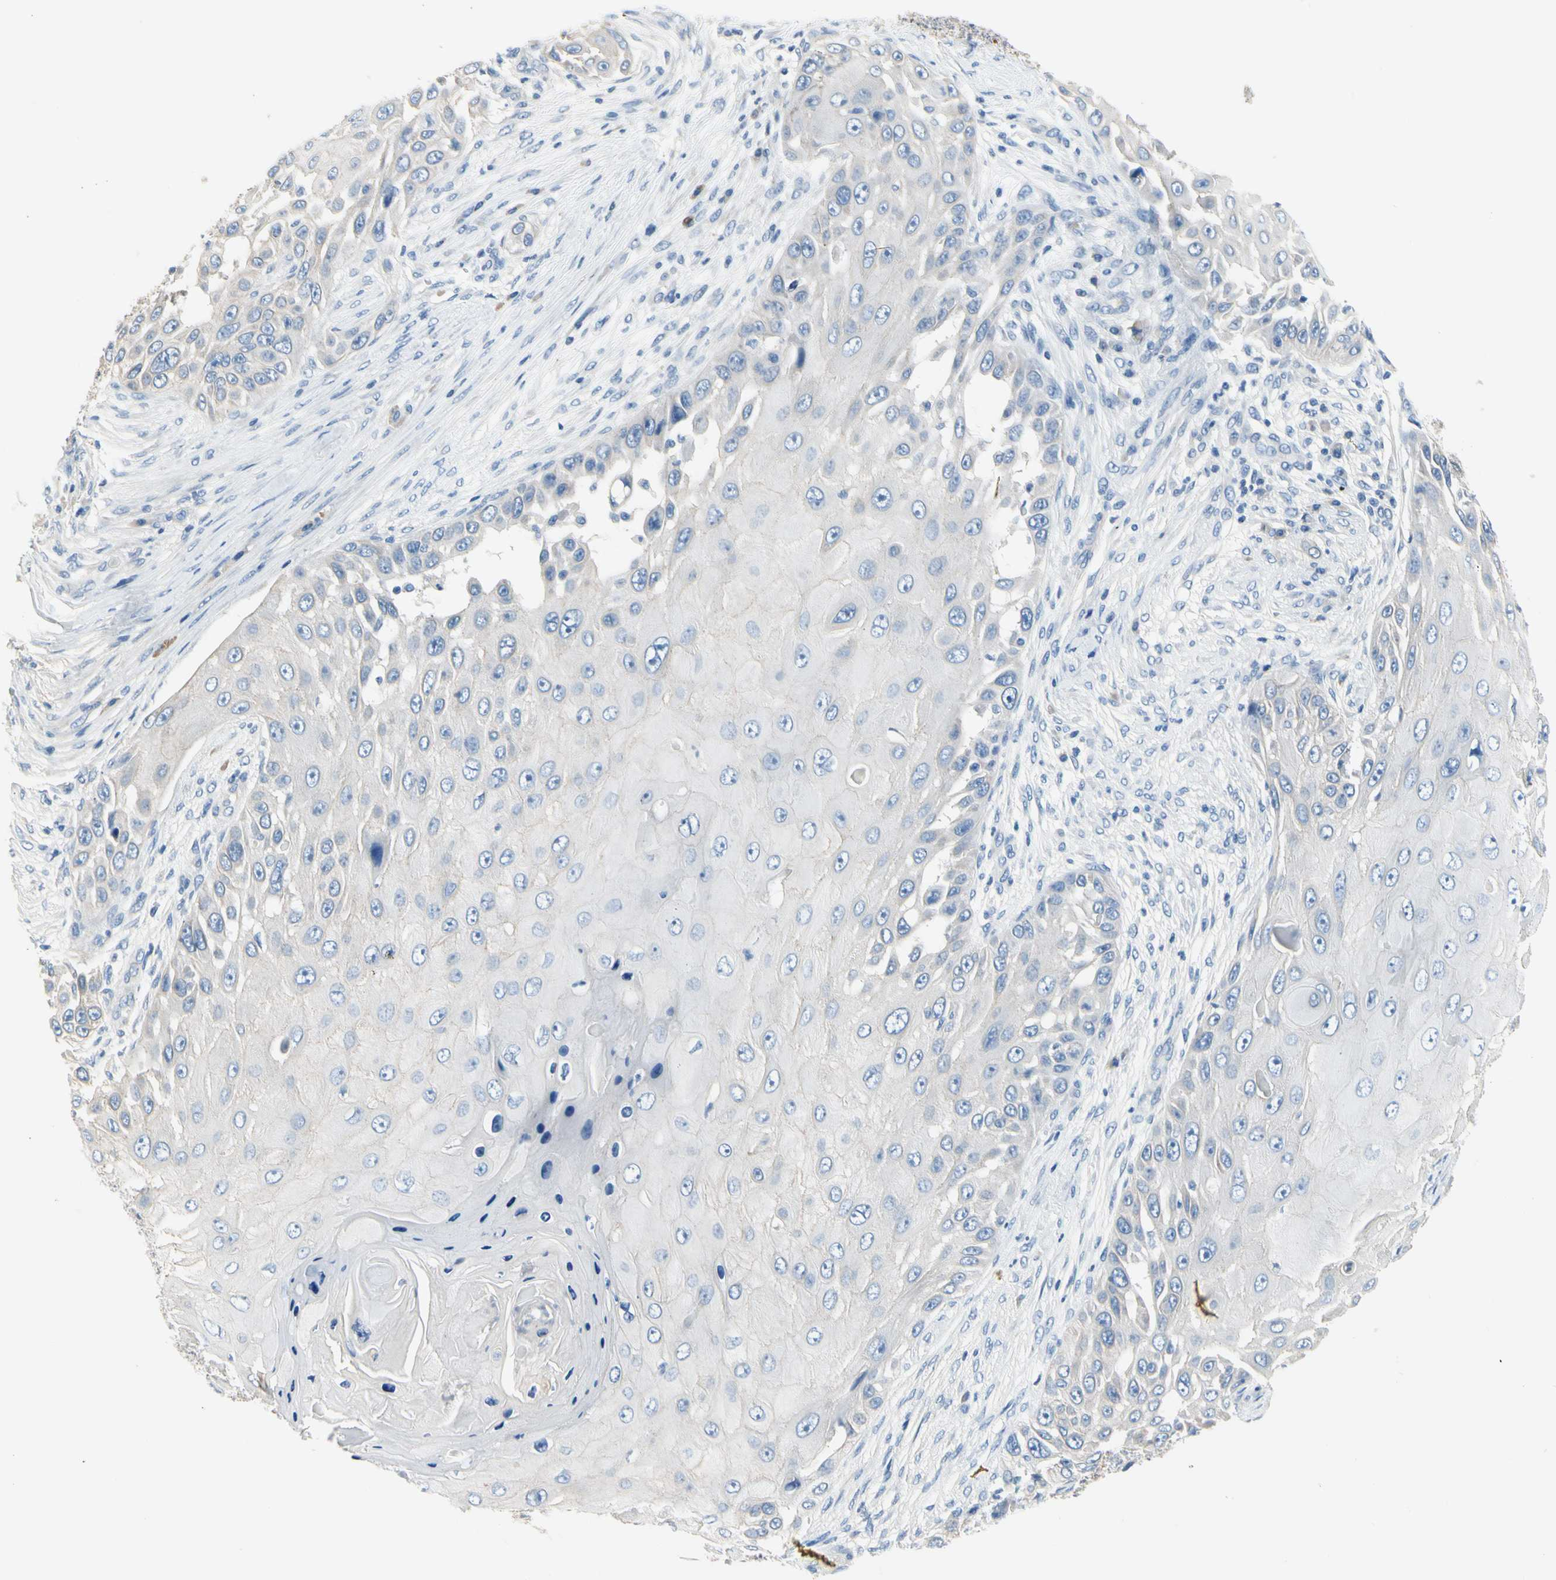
{"staining": {"intensity": "negative", "quantity": "none", "location": "none"}, "tissue": "skin cancer", "cell_type": "Tumor cells", "image_type": "cancer", "snomed": [{"axis": "morphology", "description": "Squamous cell carcinoma, NOS"}, {"axis": "topography", "description": "Skin"}], "caption": "Immunohistochemical staining of skin squamous cell carcinoma displays no significant expression in tumor cells.", "gene": "CA14", "patient": {"sex": "female", "age": 44}}